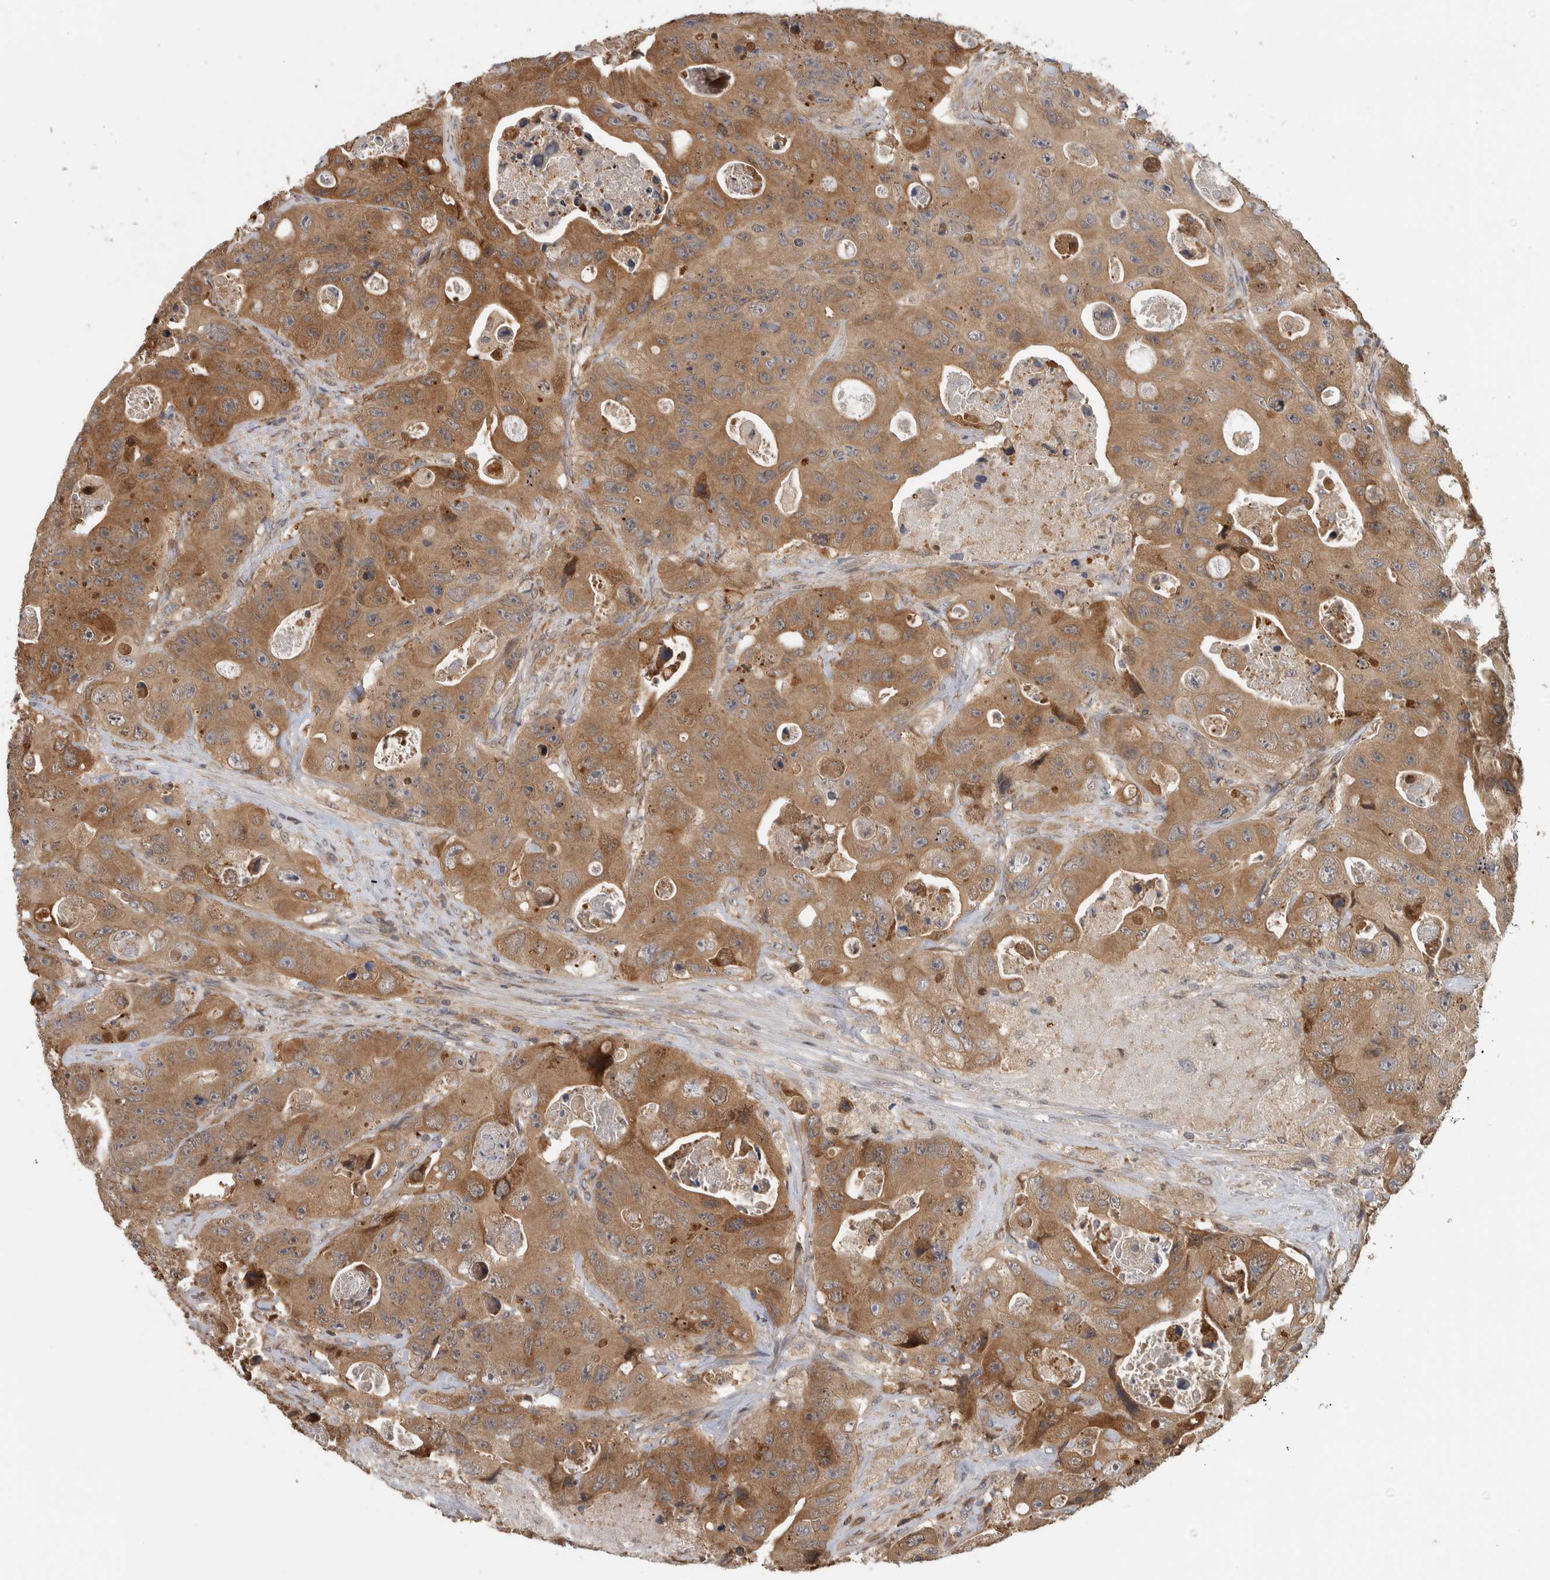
{"staining": {"intensity": "moderate", "quantity": ">75%", "location": "cytoplasmic/membranous"}, "tissue": "colorectal cancer", "cell_type": "Tumor cells", "image_type": "cancer", "snomed": [{"axis": "morphology", "description": "Adenocarcinoma, NOS"}, {"axis": "topography", "description": "Colon"}], "caption": "The photomicrograph exhibits a brown stain indicating the presence of a protein in the cytoplasmic/membranous of tumor cells in colorectal adenocarcinoma.", "gene": "PARP6", "patient": {"sex": "female", "age": 46}}